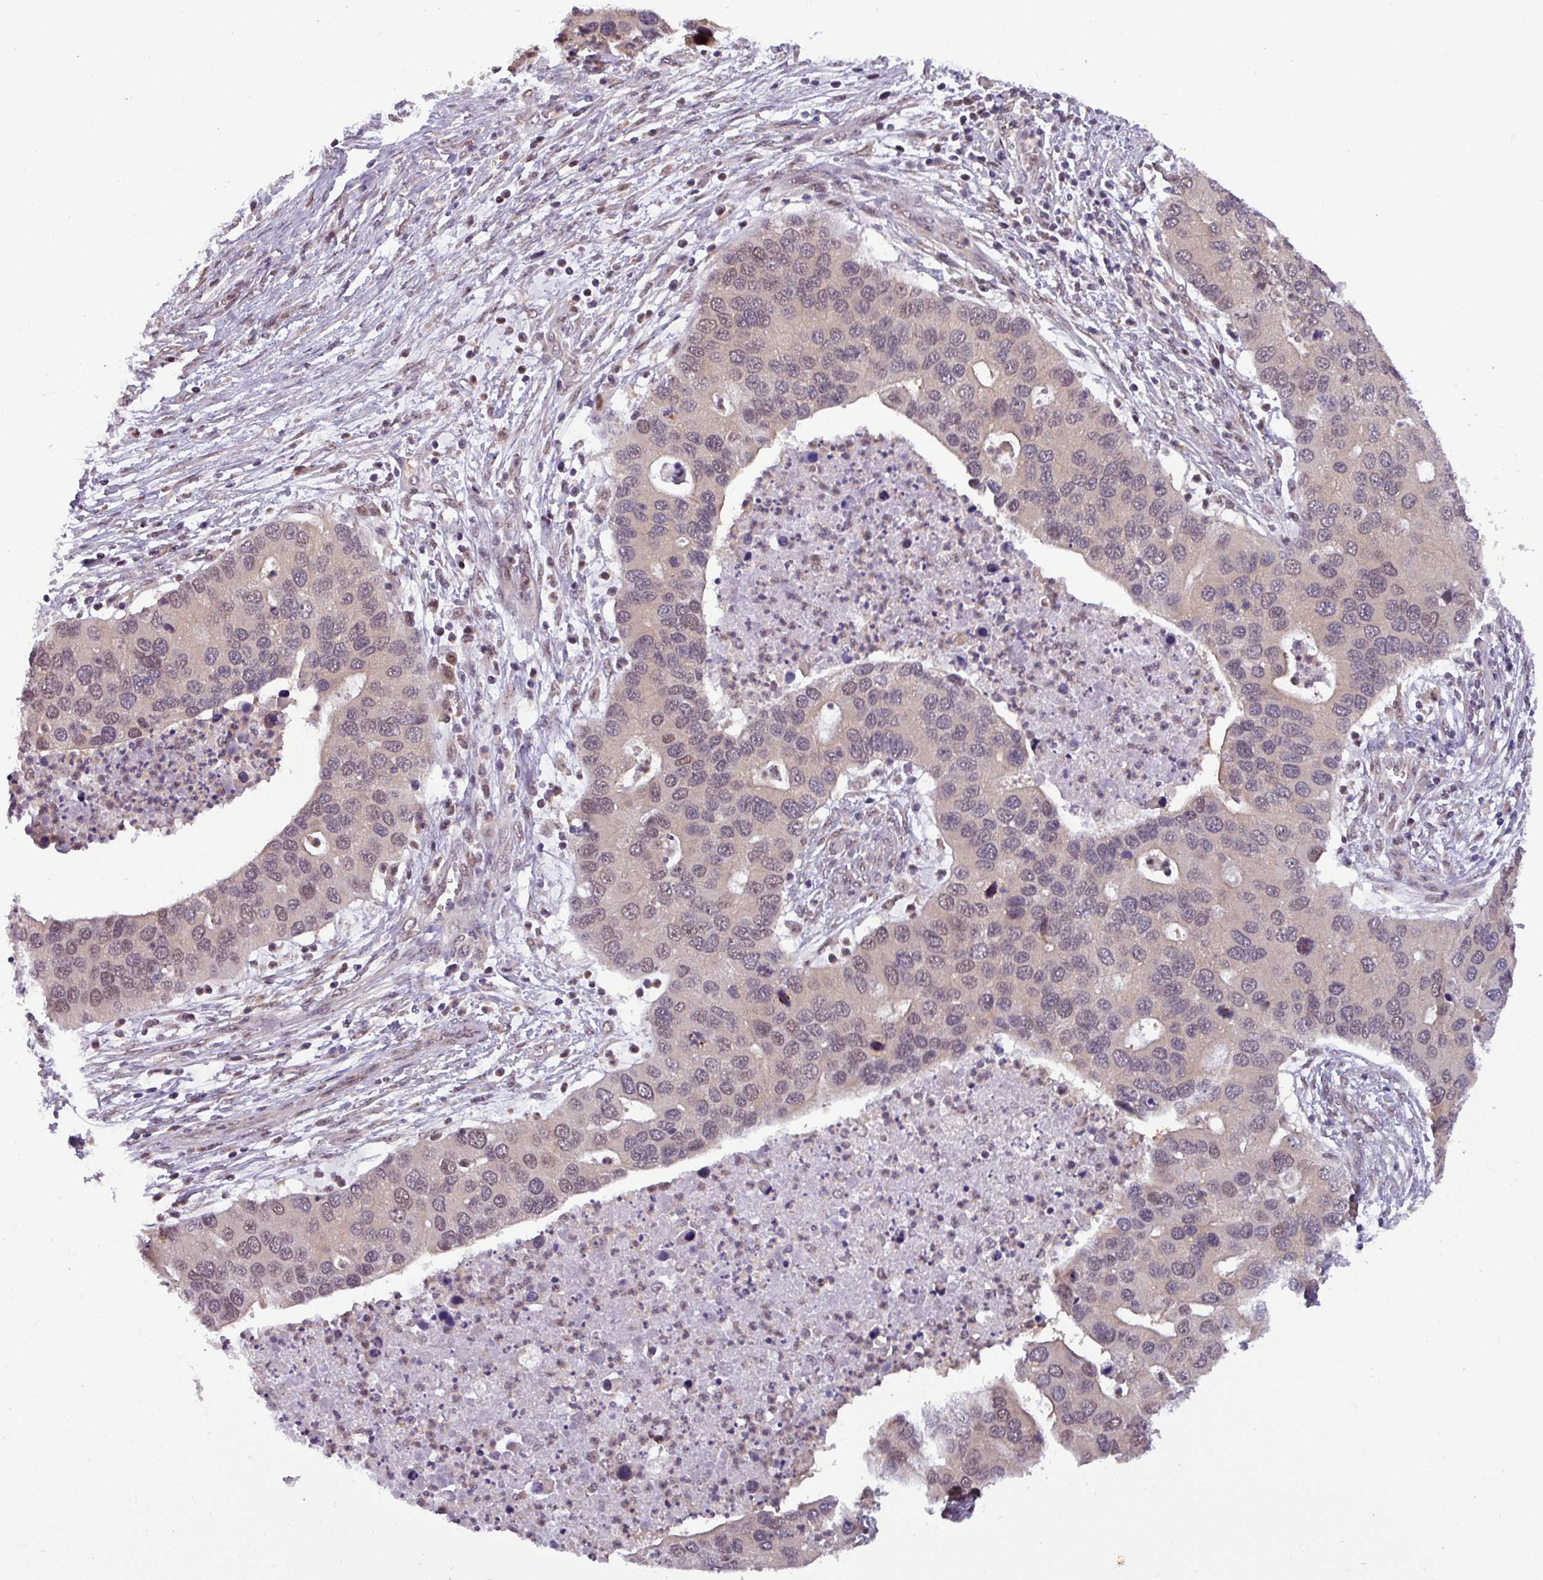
{"staining": {"intensity": "weak", "quantity": "<25%", "location": "nuclear"}, "tissue": "lung cancer", "cell_type": "Tumor cells", "image_type": "cancer", "snomed": [{"axis": "morphology", "description": "Aneuploidy"}, {"axis": "morphology", "description": "Adenocarcinoma, NOS"}, {"axis": "topography", "description": "Lymph node"}, {"axis": "topography", "description": "Lung"}], "caption": "A high-resolution photomicrograph shows immunohistochemistry (IHC) staining of lung cancer, which shows no significant staining in tumor cells.", "gene": "NPFFR1", "patient": {"sex": "female", "age": 74}}